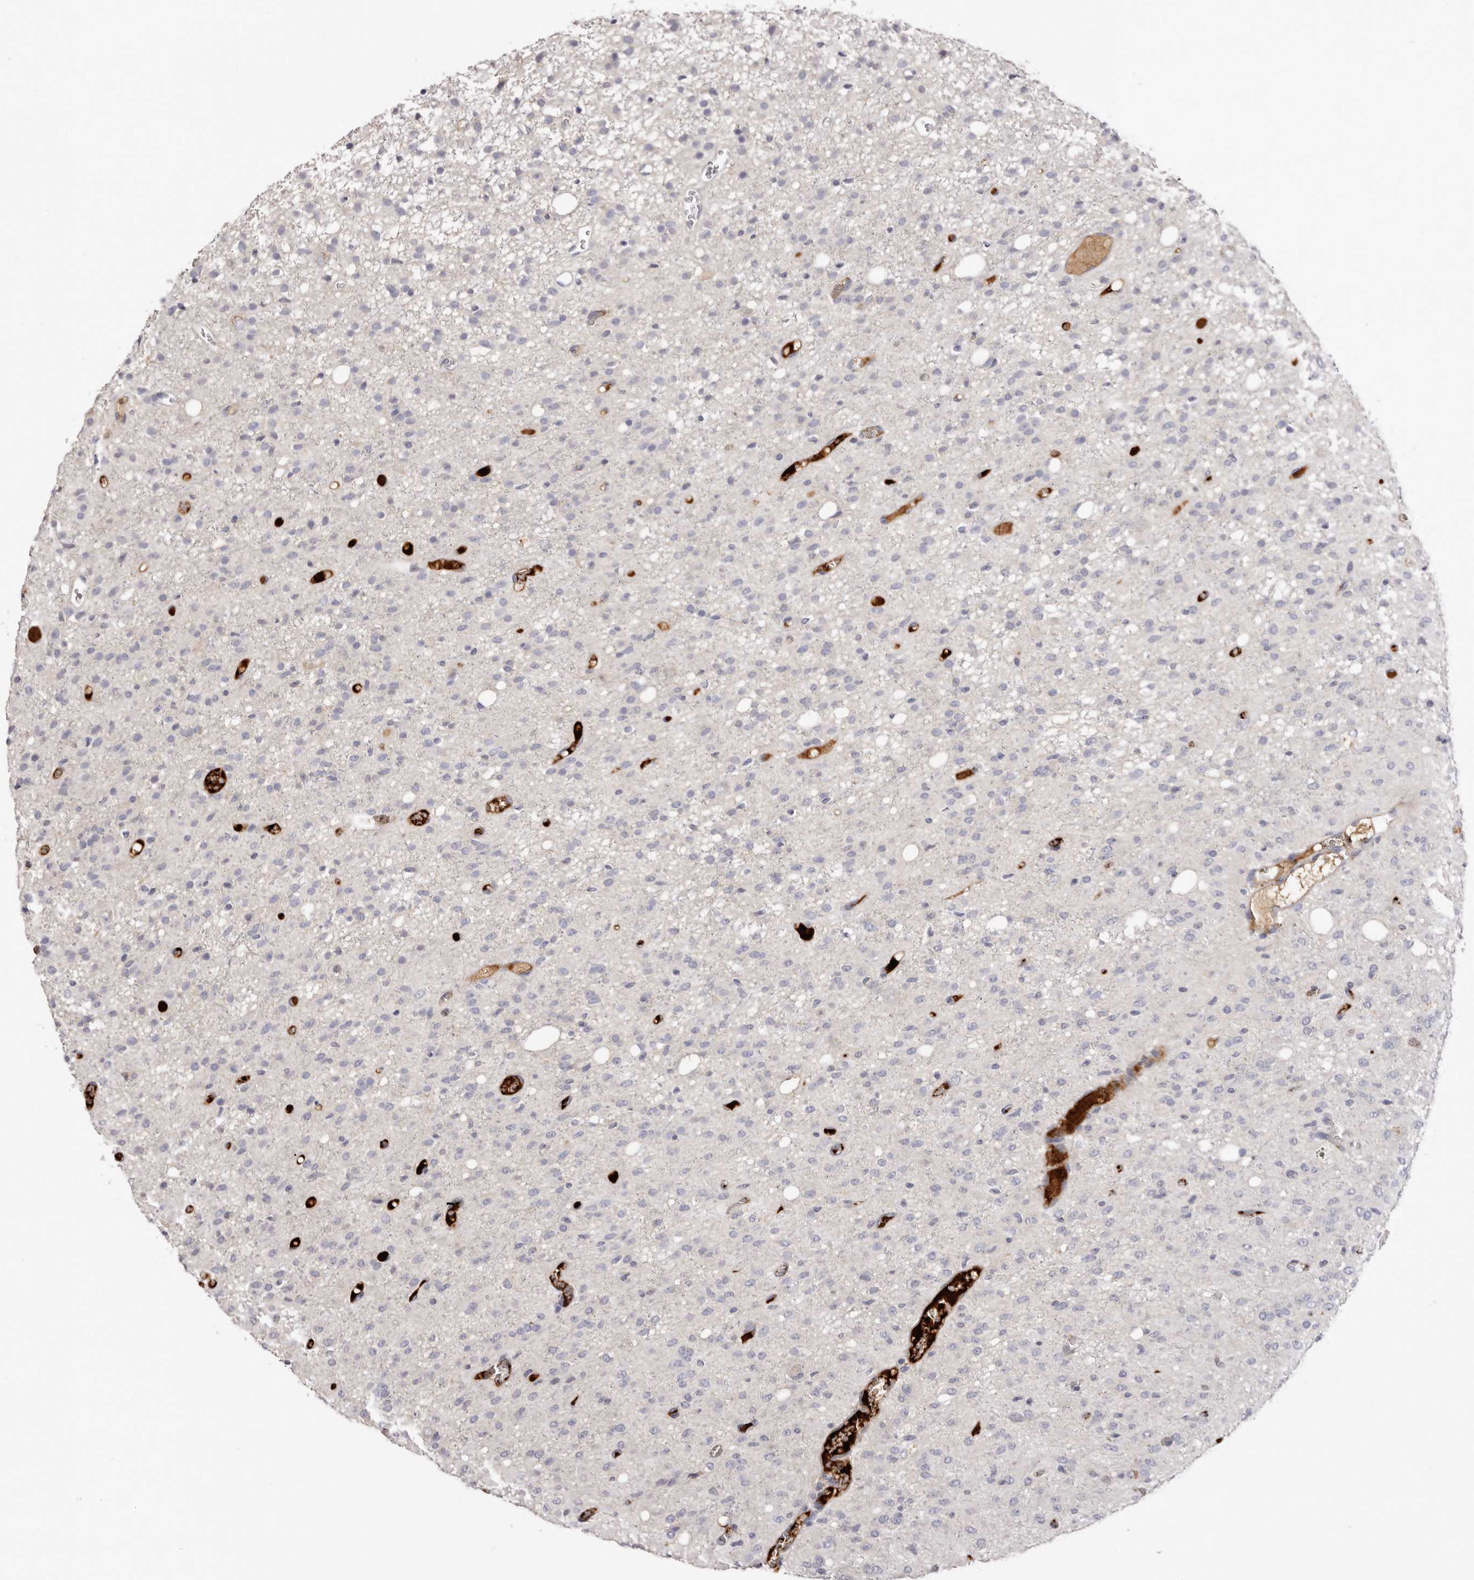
{"staining": {"intensity": "negative", "quantity": "none", "location": "none"}, "tissue": "glioma", "cell_type": "Tumor cells", "image_type": "cancer", "snomed": [{"axis": "morphology", "description": "Glioma, malignant, High grade"}, {"axis": "topography", "description": "Brain"}], "caption": "The histopathology image reveals no staining of tumor cells in malignant glioma (high-grade).", "gene": "LMLN", "patient": {"sex": "female", "age": 59}}